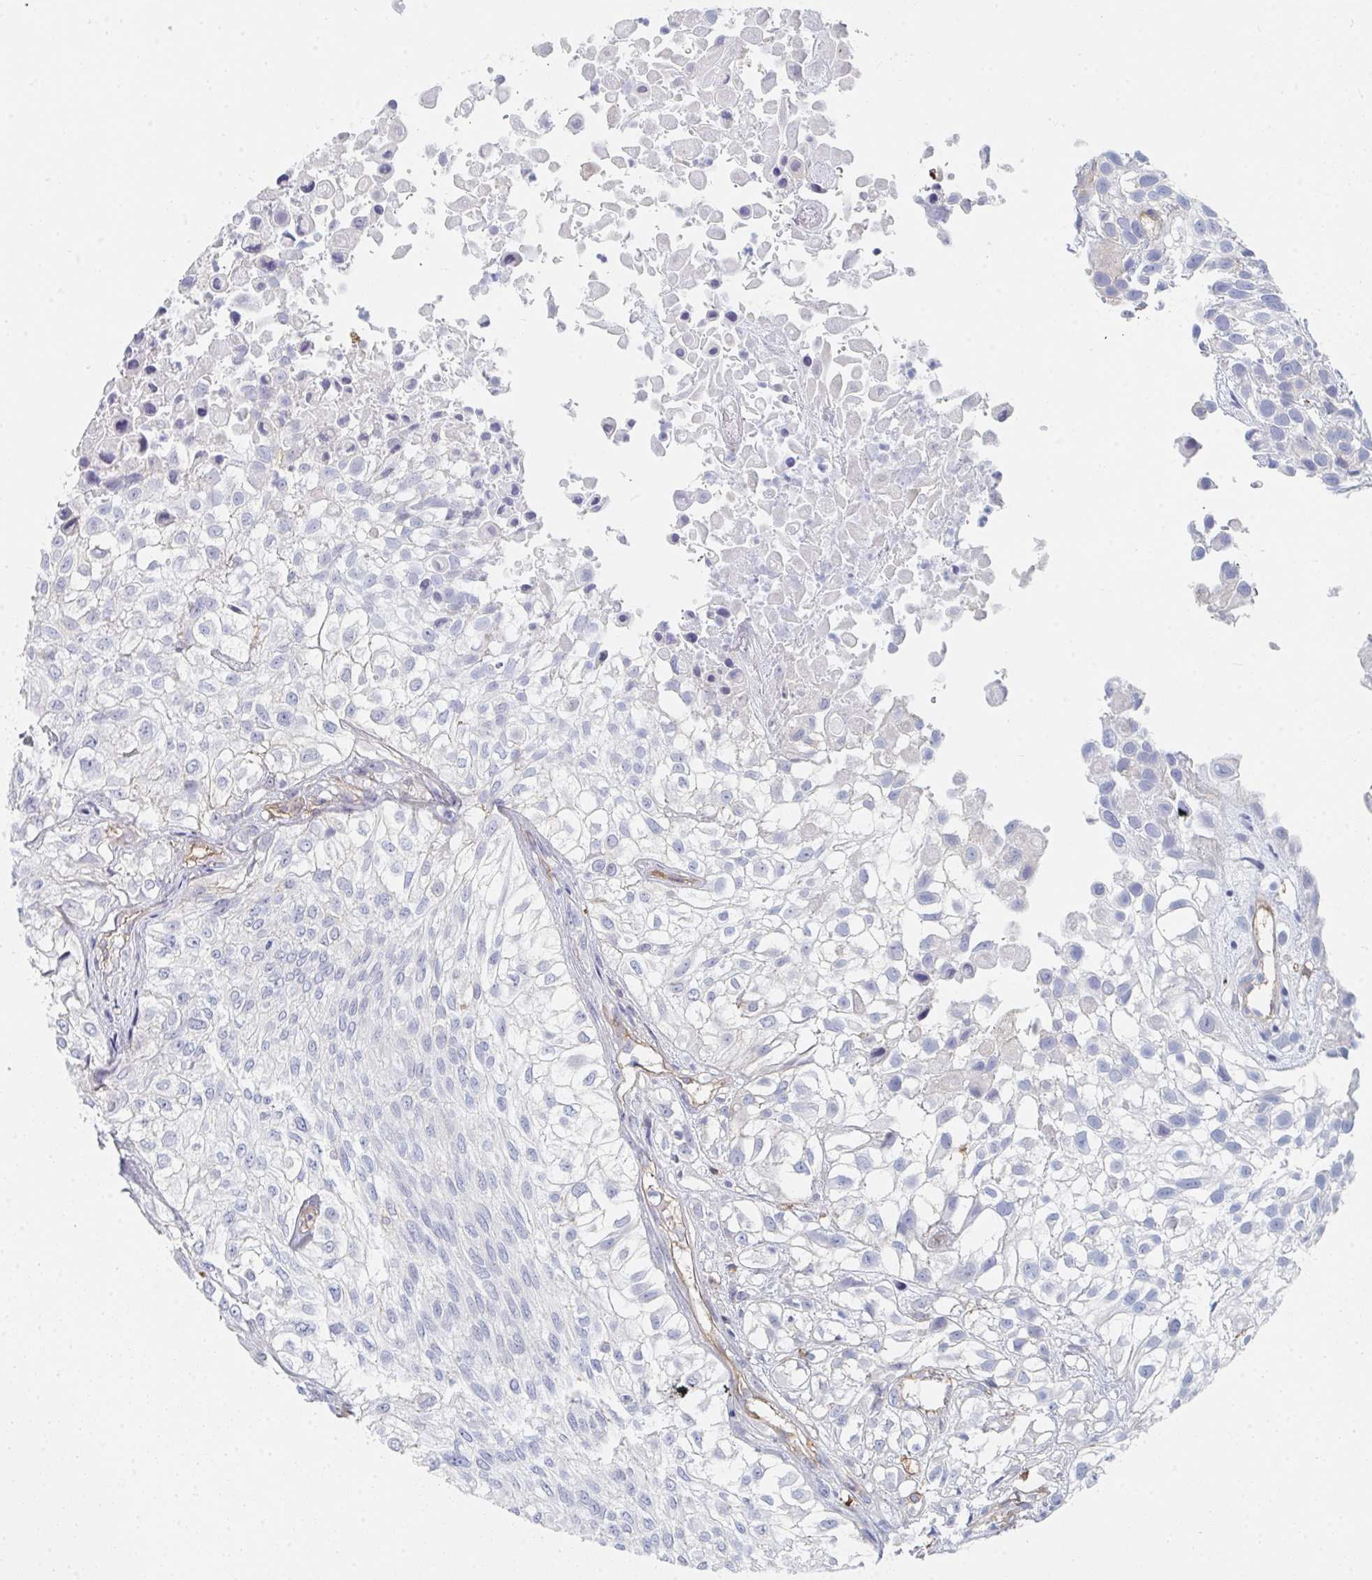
{"staining": {"intensity": "negative", "quantity": "none", "location": "none"}, "tissue": "urothelial cancer", "cell_type": "Tumor cells", "image_type": "cancer", "snomed": [{"axis": "morphology", "description": "Urothelial carcinoma, High grade"}, {"axis": "topography", "description": "Urinary bladder"}], "caption": "A micrograph of high-grade urothelial carcinoma stained for a protein exhibits no brown staining in tumor cells.", "gene": "DAB2", "patient": {"sex": "male", "age": 56}}